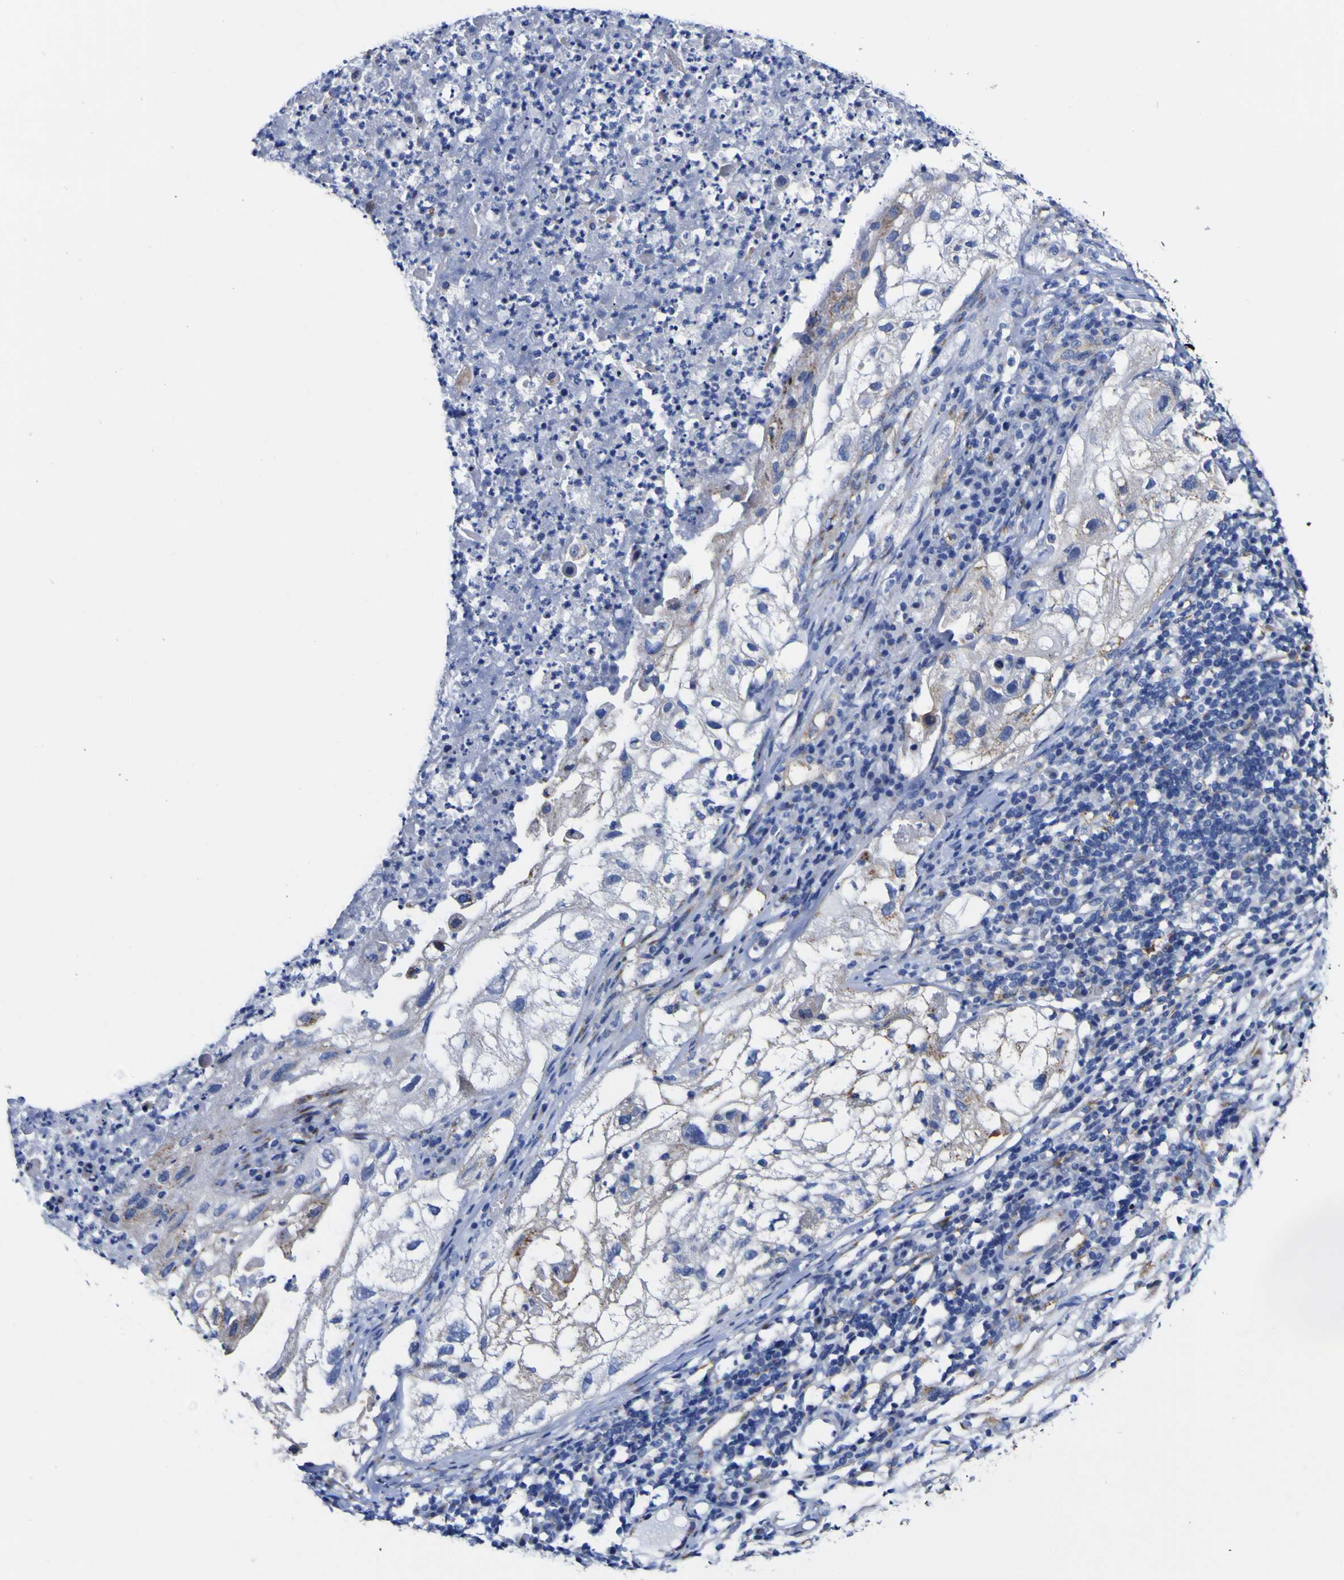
{"staining": {"intensity": "weak", "quantity": "<25%", "location": "cytoplasmic/membranous"}, "tissue": "lung cancer", "cell_type": "Tumor cells", "image_type": "cancer", "snomed": [{"axis": "morphology", "description": "Inflammation, NOS"}, {"axis": "morphology", "description": "Squamous cell carcinoma, NOS"}, {"axis": "topography", "description": "Lymph node"}, {"axis": "topography", "description": "Soft tissue"}, {"axis": "topography", "description": "Lung"}], "caption": "An image of human lung cancer (squamous cell carcinoma) is negative for staining in tumor cells.", "gene": "GOLM1", "patient": {"sex": "male", "age": 66}}